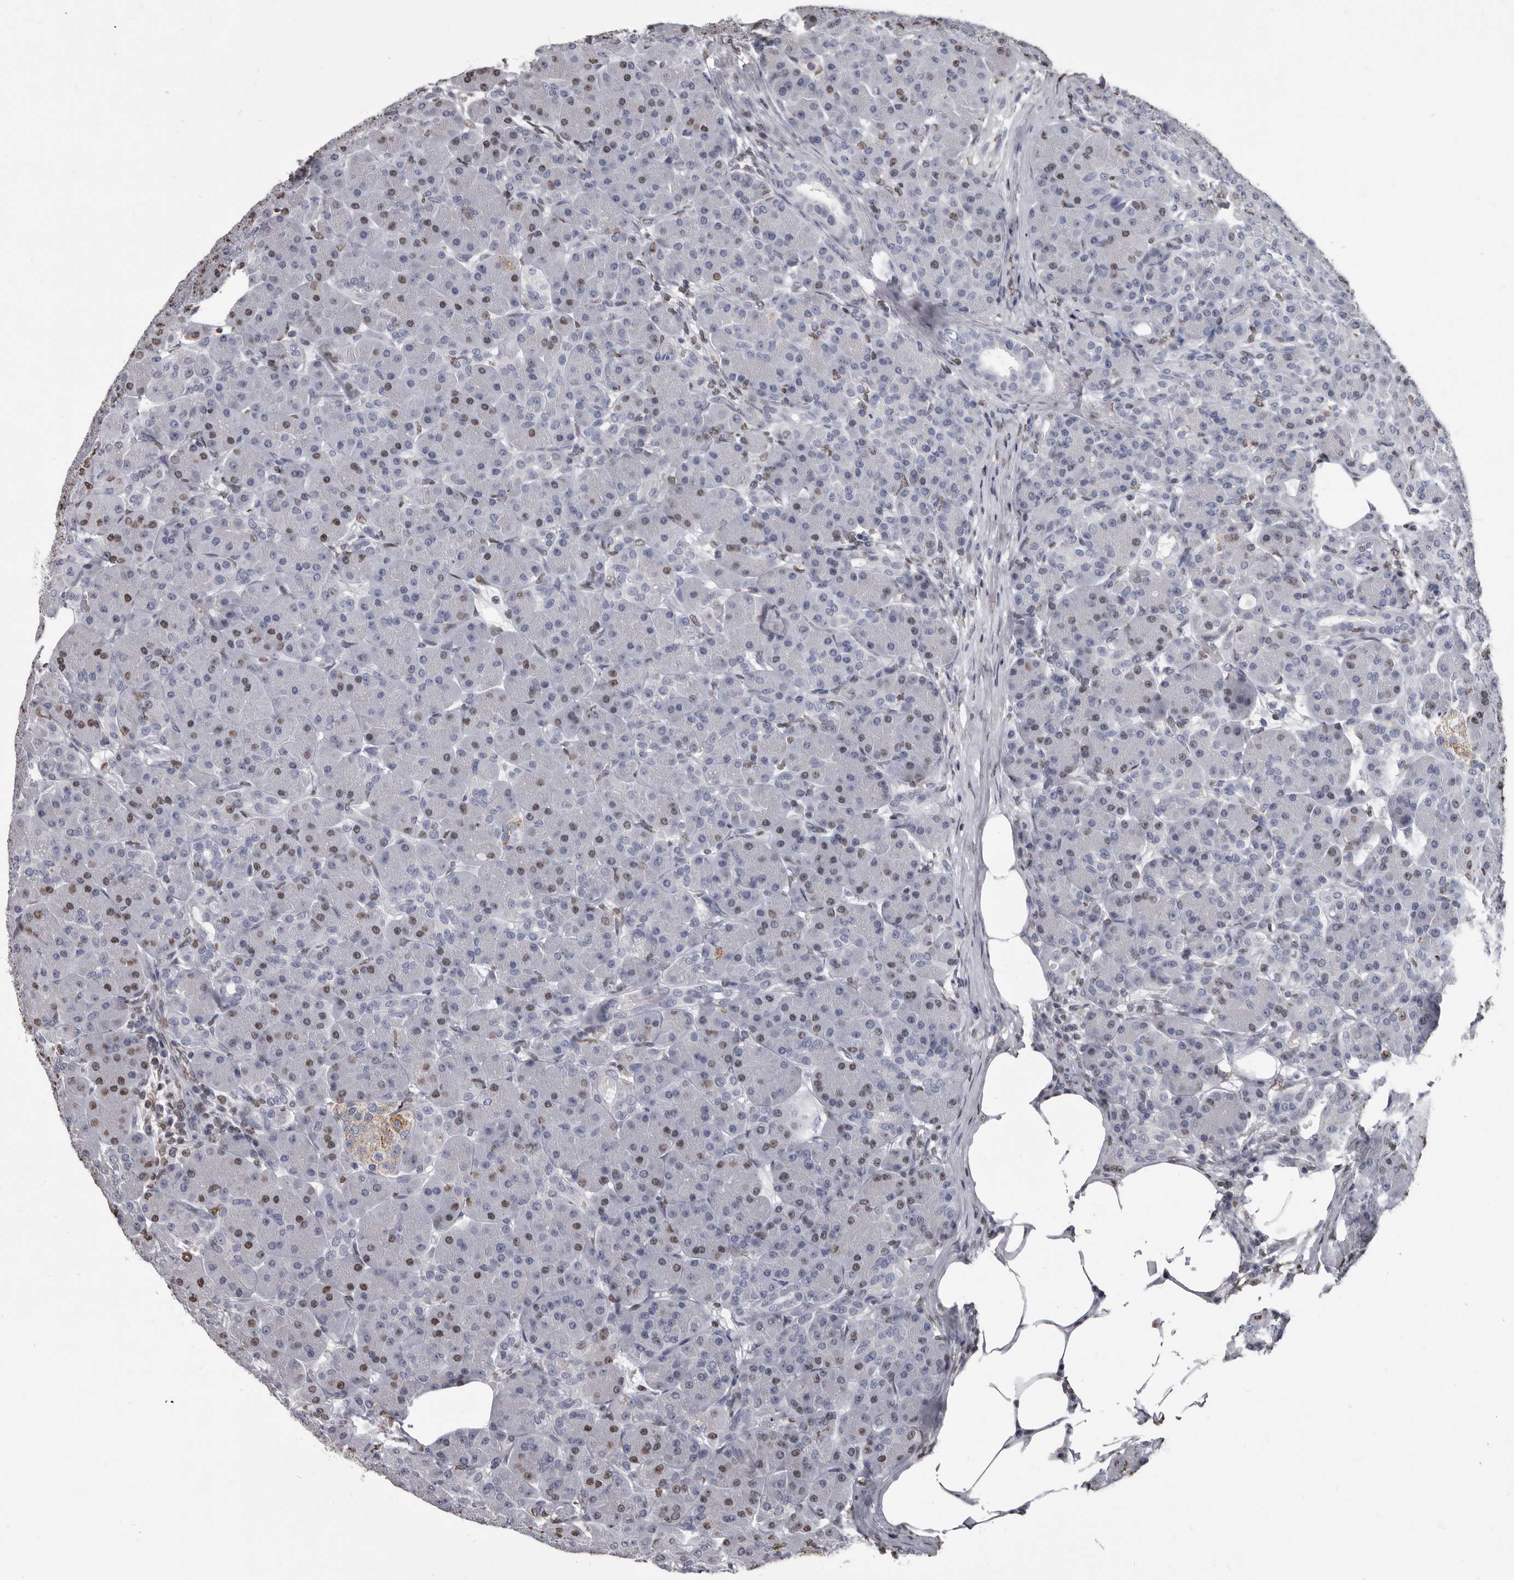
{"staining": {"intensity": "moderate", "quantity": "<25%", "location": "nuclear"}, "tissue": "pancreas", "cell_type": "Exocrine glandular cells", "image_type": "normal", "snomed": [{"axis": "morphology", "description": "Normal tissue, NOS"}, {"axis": "topography", "description": "Pancreas"}], "caption": "Immunohistochemistry (IHC) of normal human pancreas reveals low levels of moderate nuclear positivity in about <25% of exocrine glandular cells.", "gene": "AHR", "patient": {"sex": "male", "age": 63}}